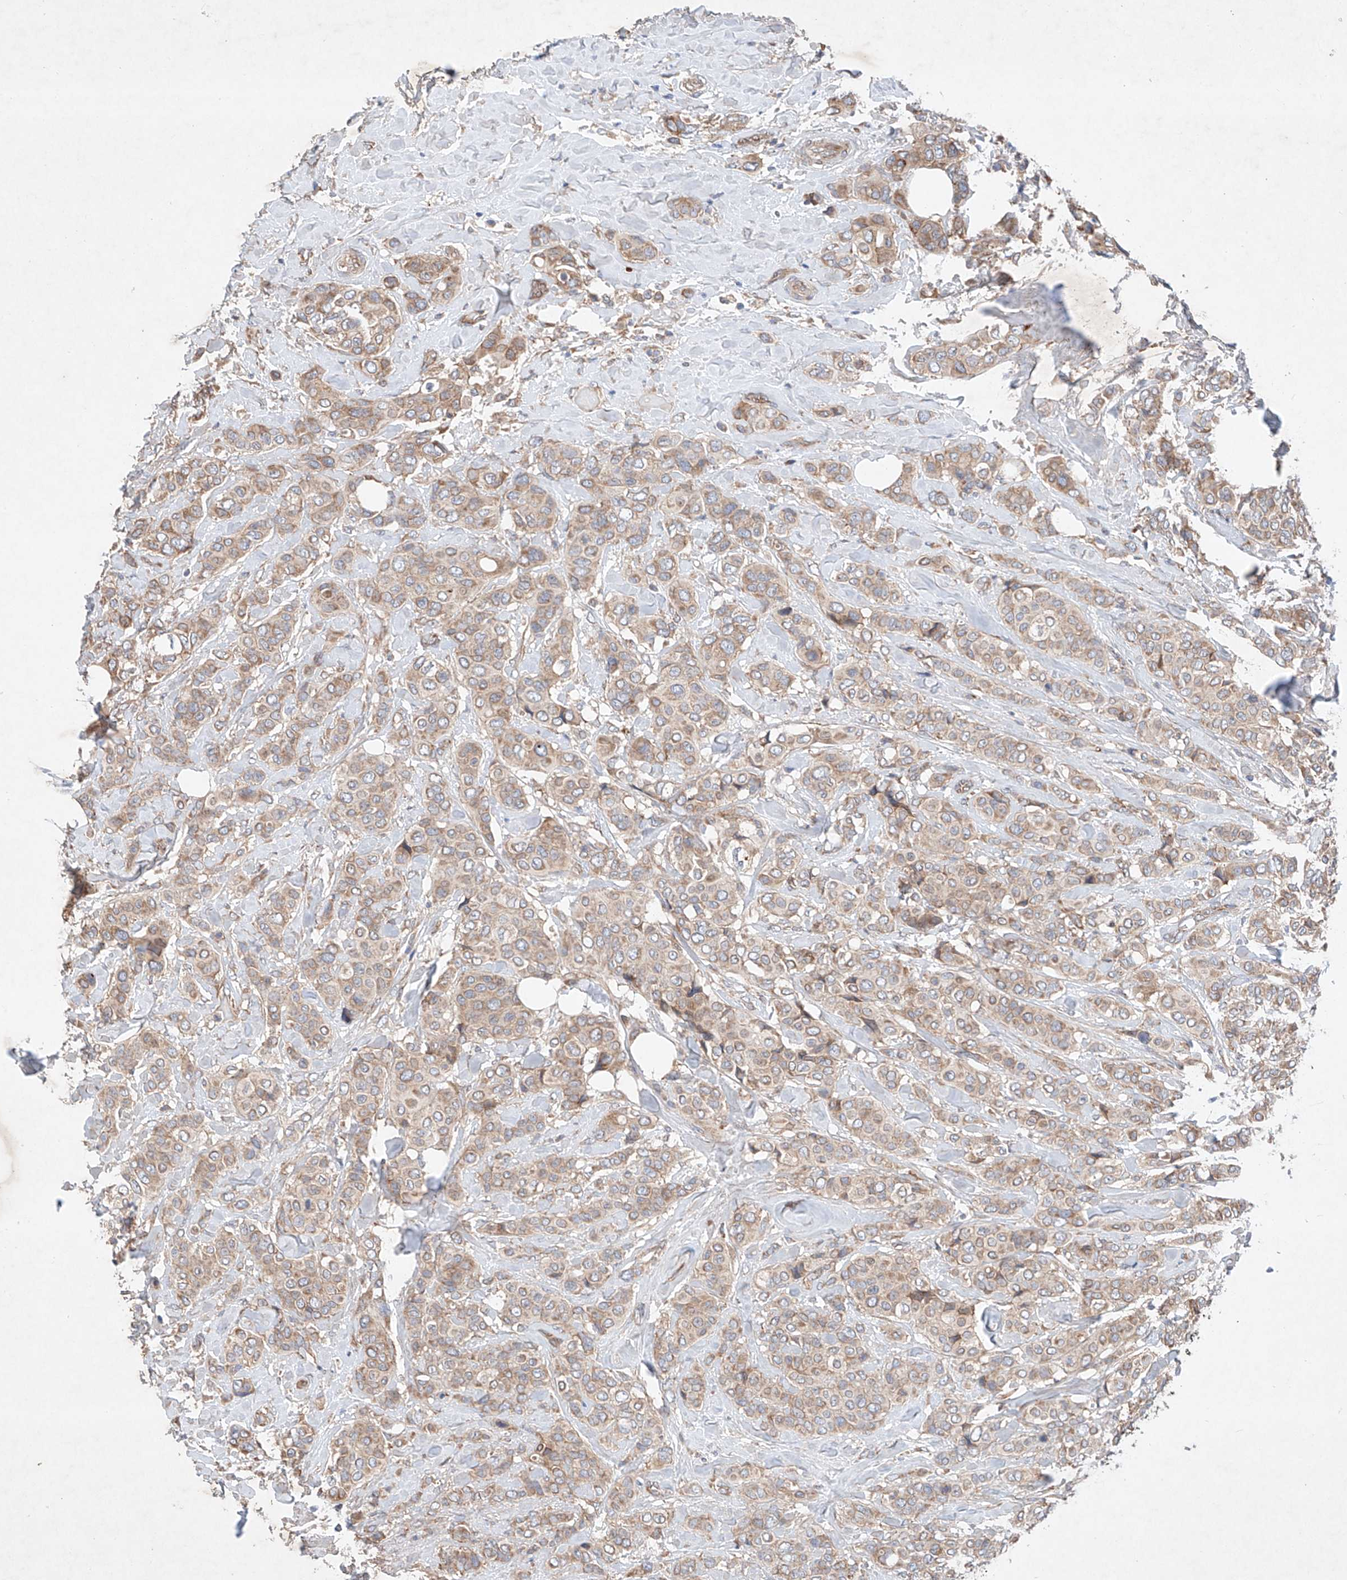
{"staining": {"intensity": "weak", "quantity": ">75%", "location": "cytoplasmic/membranous"}, "tissue": "breast cancer", "cell_type": "Tumor cells", "image_type": "cancer", "snomed": [{"axis": "morphology", "description": "Lobular carcinoma"}, {"axis": "topography", "description": "Breast"}], "caption": "A photomicrograph of breast cancer stained for a protein shows weak cytoplasmic/membranous brown staining in tumor cells.", "gene": "FASTK", "patient": {"sex": "female", "age": 51}}